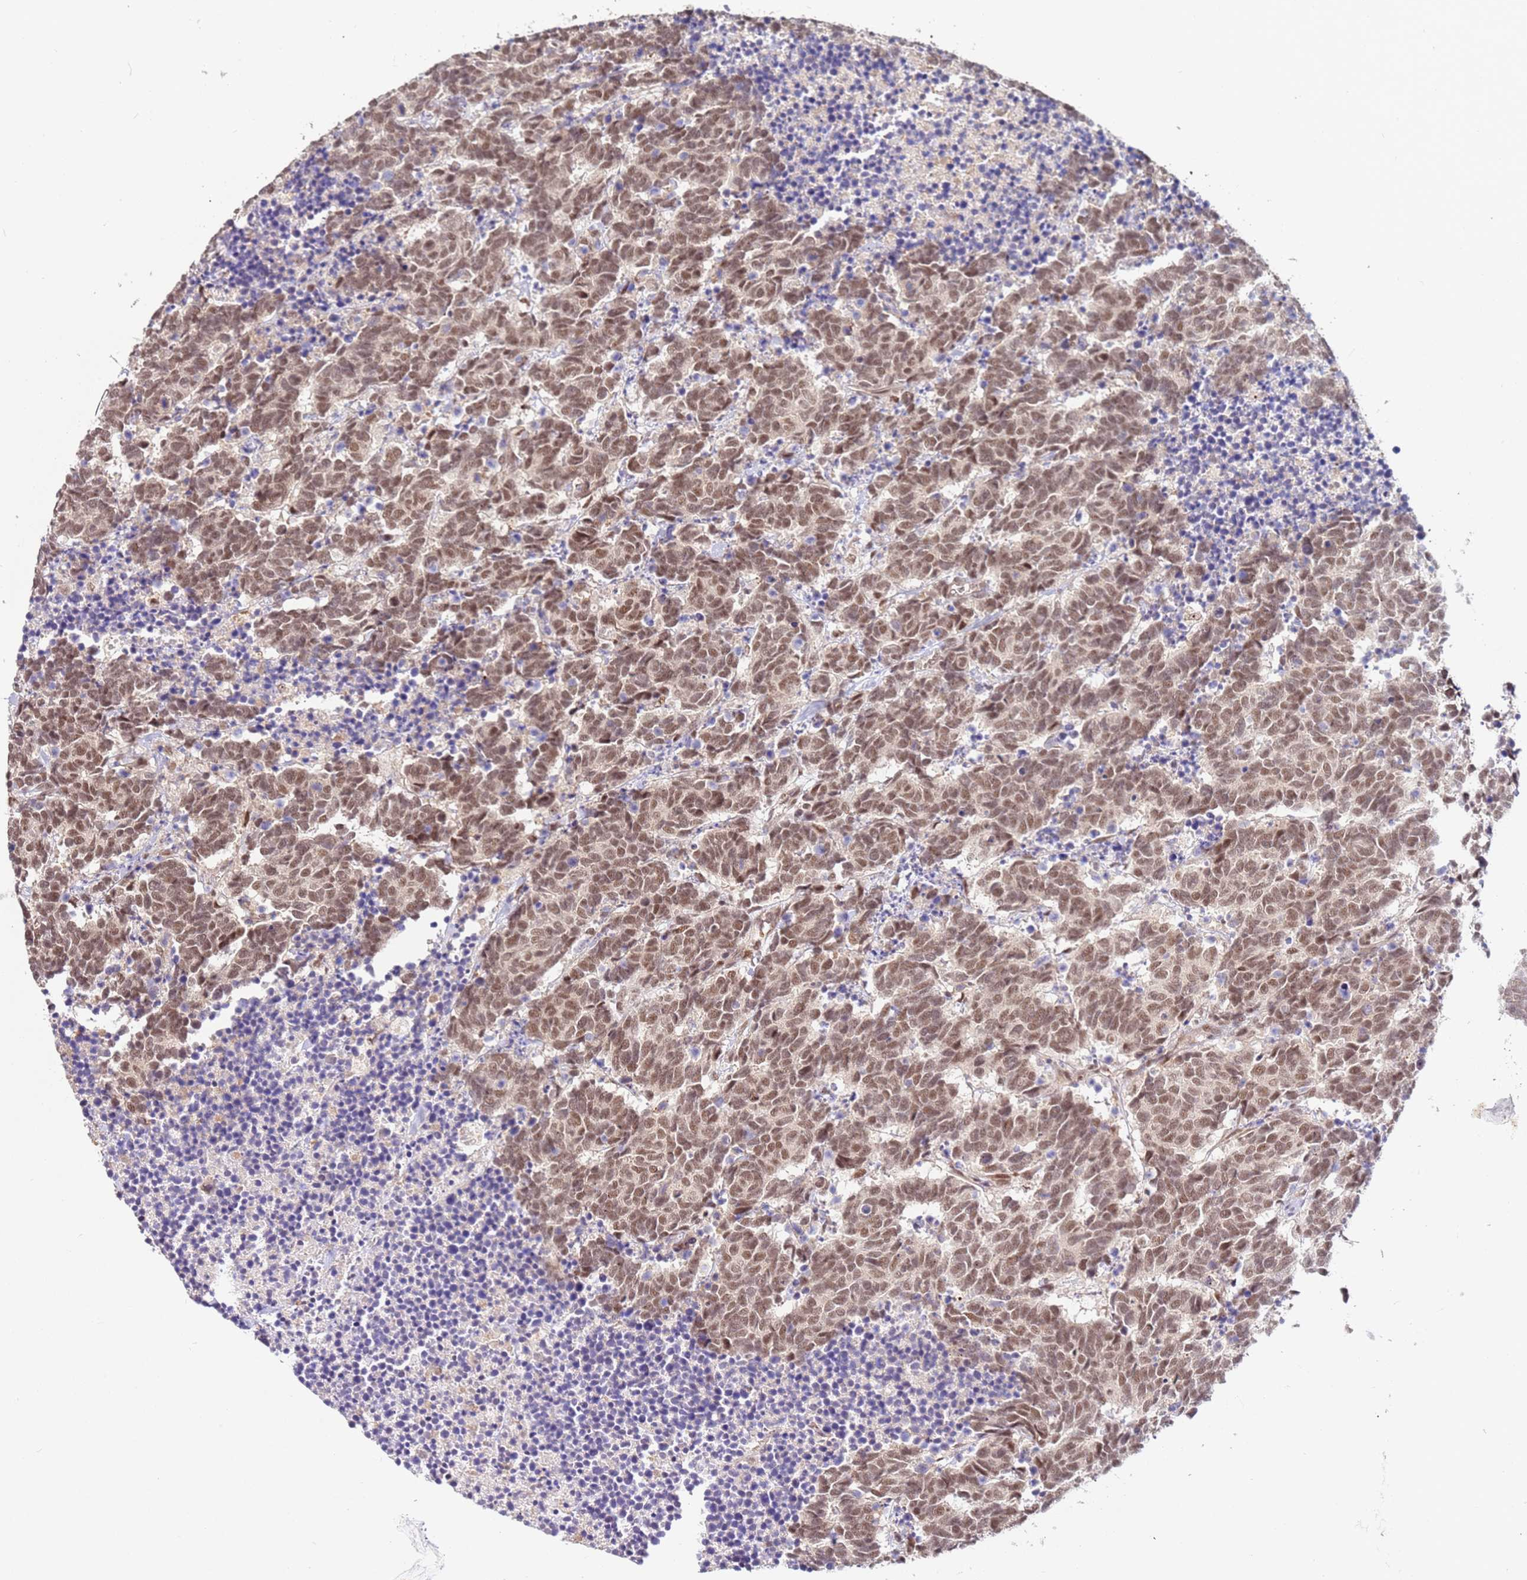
{"staining": {"intensity": "moderate", "quantity": ">75%", "location": "nuclear"}, "tissue": "carcinoid", "cell_type": "Tumor cells", "image_type": "cancer", "snomed": [{"axis": "morphology", "description": "Carcinoma, NOS"}, {"axis": "morphology", "description": "Carcinoid, malignant, NOS"}, {"axis": "topography", "description": "Prostate"}], "caption": "The micrograph reveals immunohistochemical staining of carcinoid. There is moderate nuclear staining is appreciated in about >75% of tumor cells.", "gene": "LGALSL", "patient": {"sex": "male", "age": 57}}